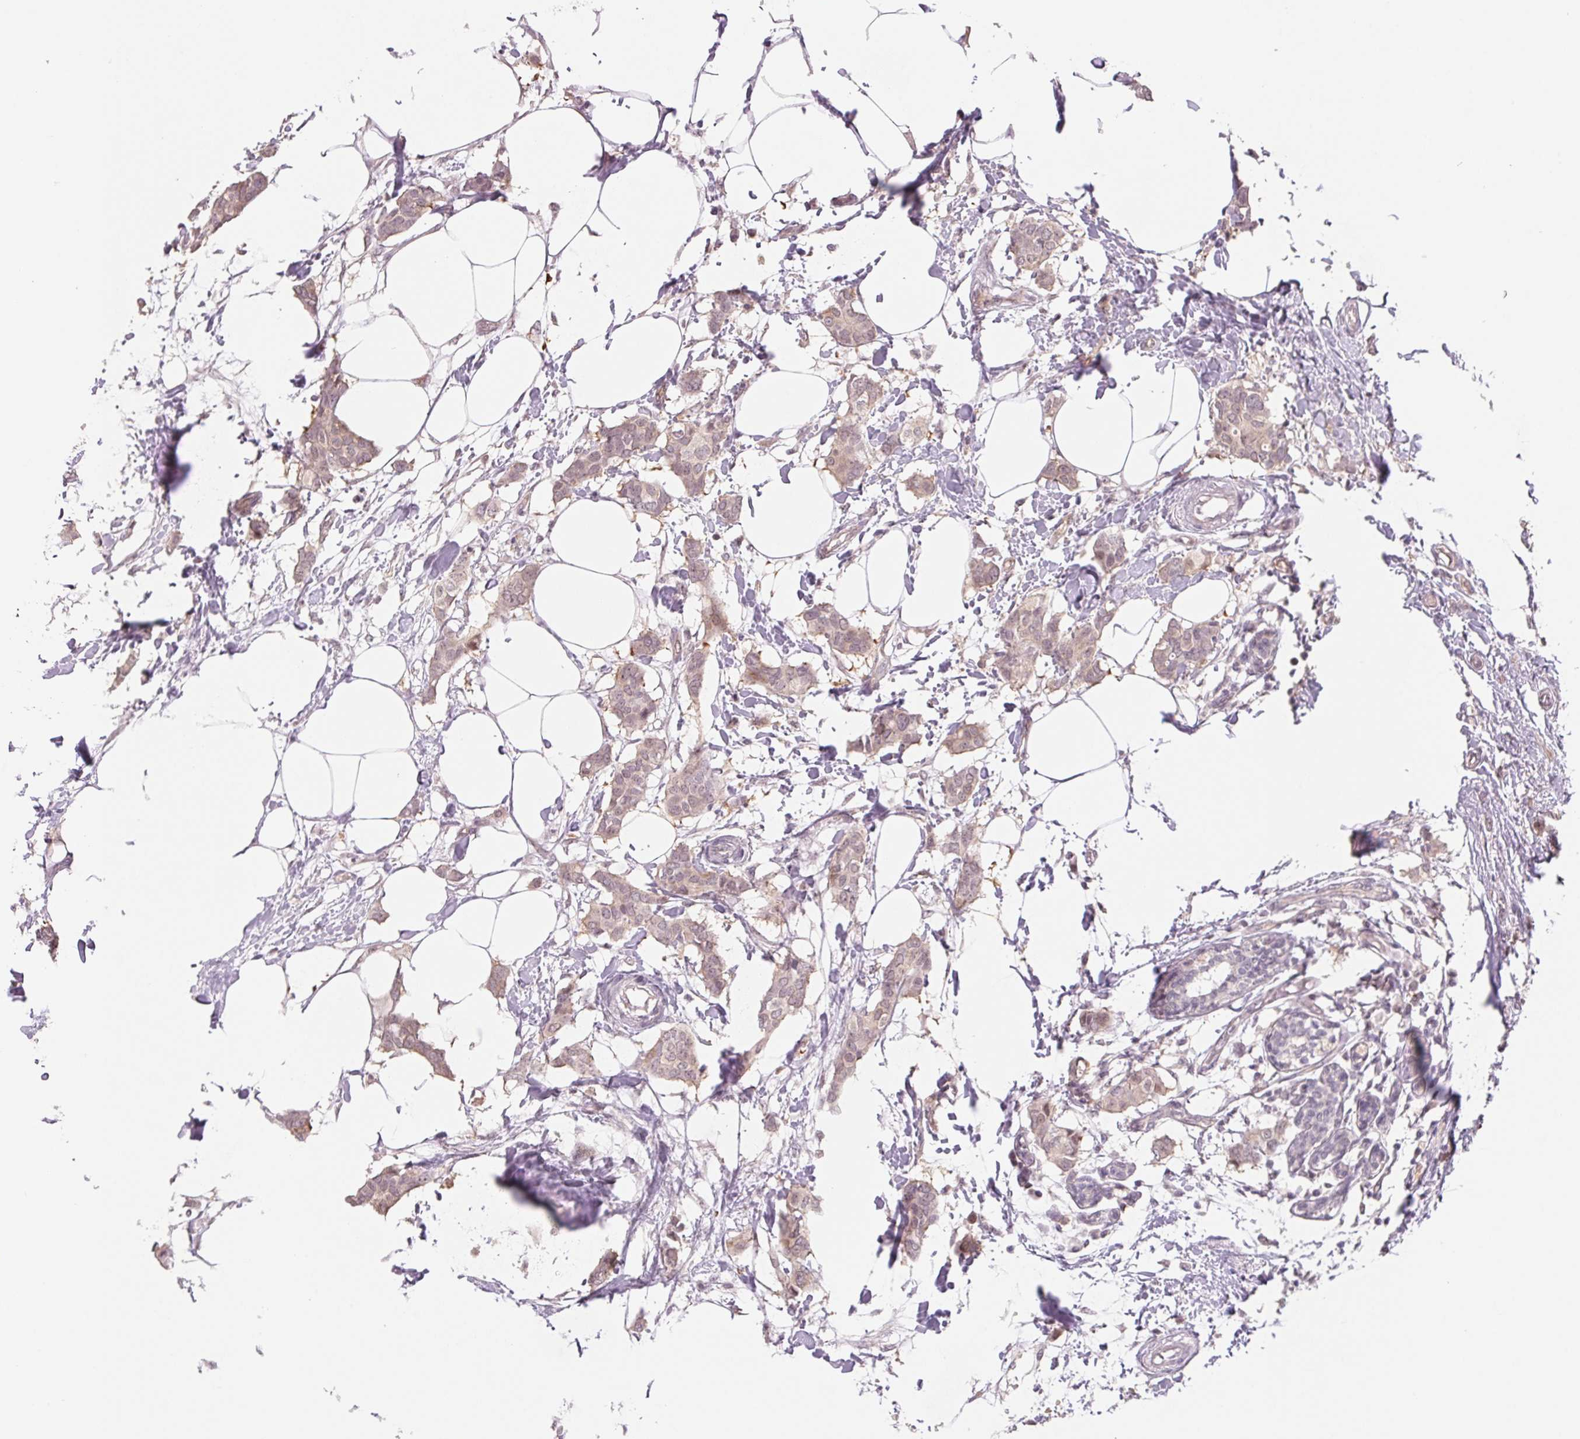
{"staining": {"intensity": "weak", "quantity": ">75%", "location": "cytoplasmic/membranous"}, "tissue": "breast cancer", "cell_type": "Tumor cells", "image_type": "cancer", "snomed": [{"axis": "morphology", "description": "Duct carcinoma"}, {"axis": "topography", "description": "Breast"}], "caption": "Protein analysis of breast cancer (invasive ductal carcinoma) tissue demonstrates weak cytoplasmic/membranous expression in about >75% of tumor cells.", "gene": "DNAJB6", "patient": {"sex": "female", "age": 62}}